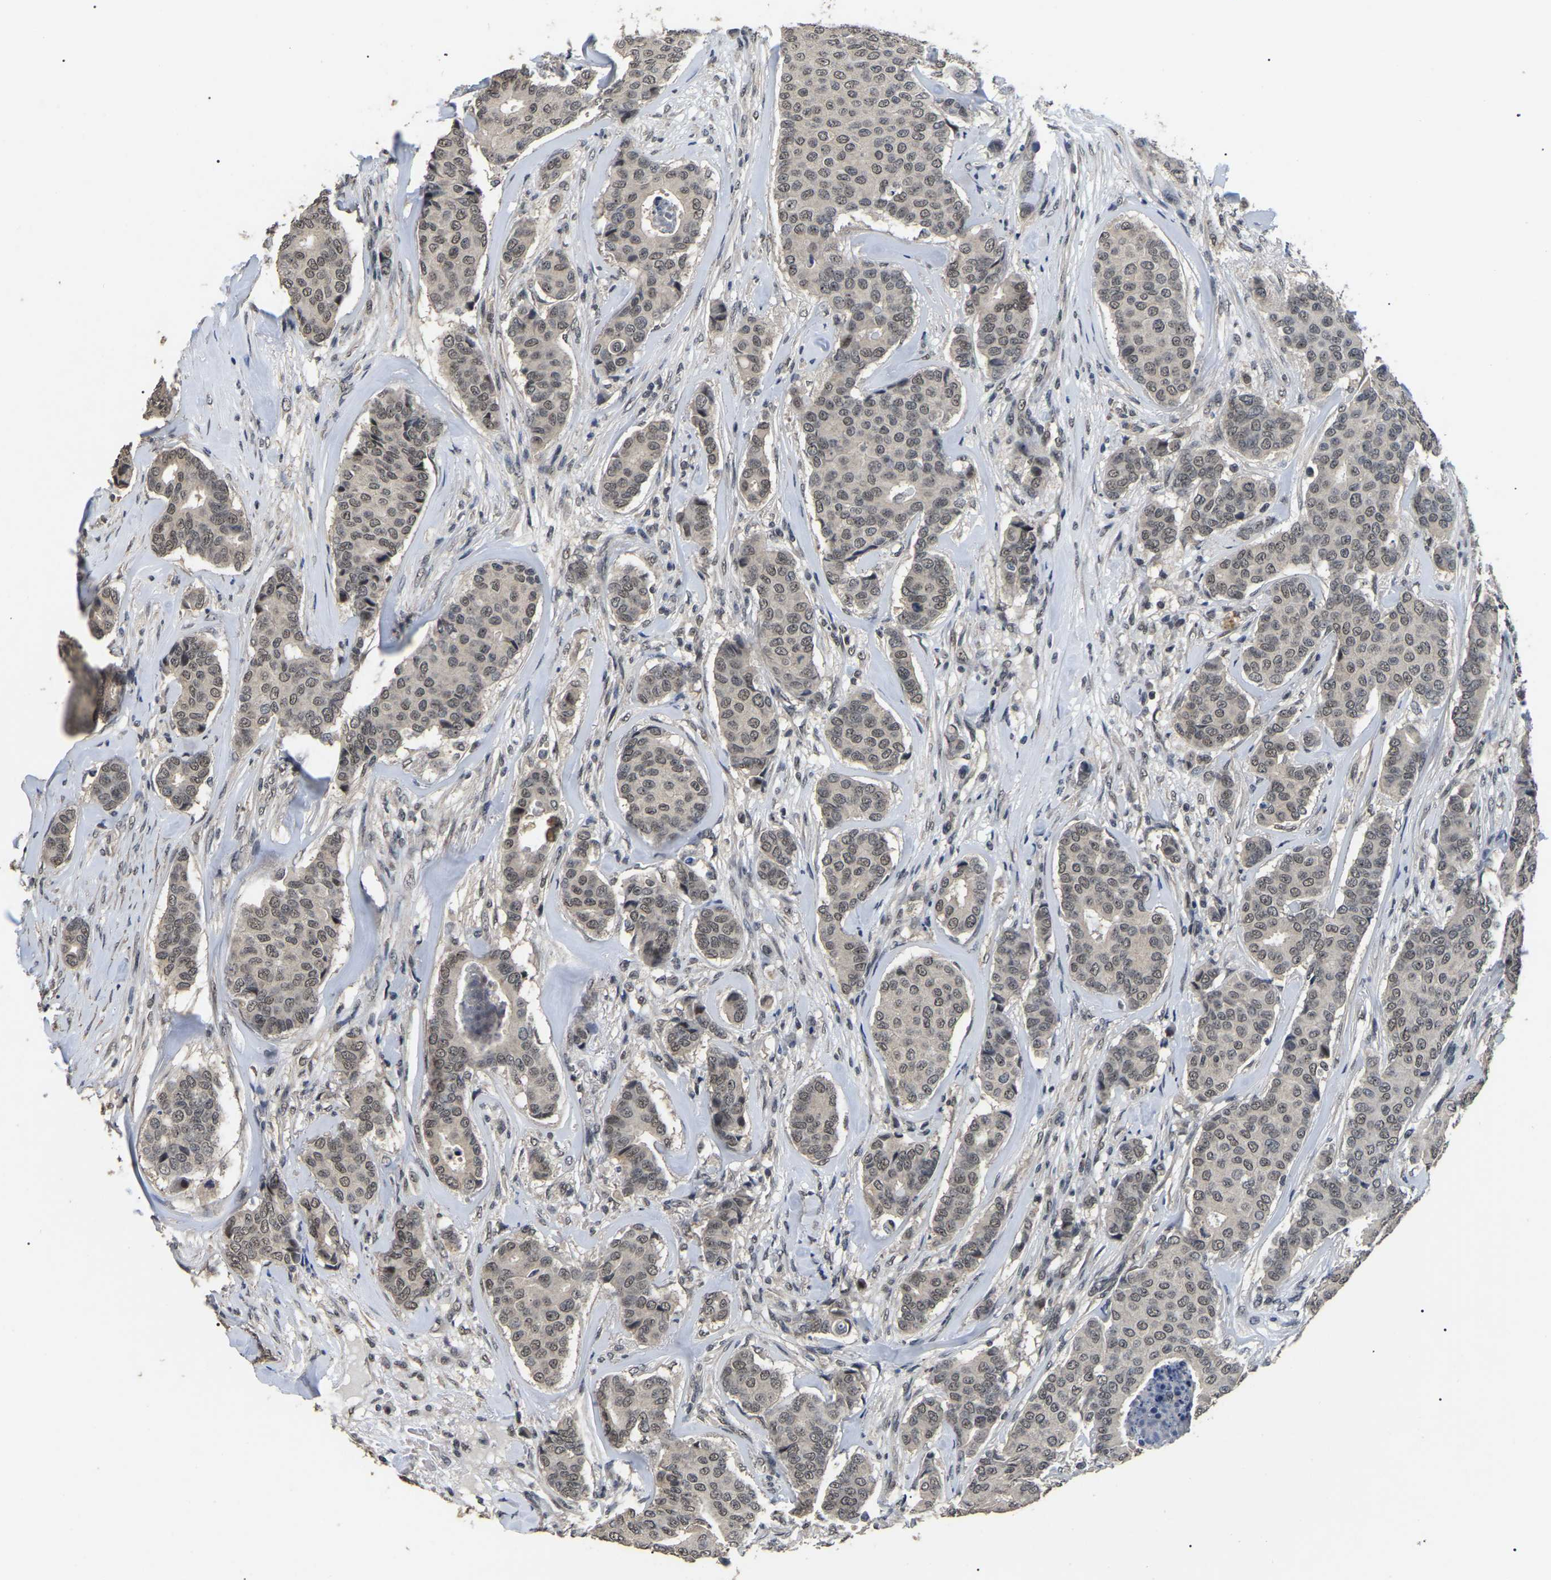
{"staining": {"intensity": "weak", "quantity": ">75%", "location": "nuclear"}, "tissue": "breast cancer", "cell_type": "Tumor cells", "image_type": "cancer", "snomed": [{"axis": "morphology", "description": "Duct carcinoma"}, {"axis": "topography", "description": "Breast"}], "caption": "Infiltrating ductal carcinoma (breast) stained with a protein marker demonstrates weak staining in tumor cells.", "gene": "PPM1E", "patient": {"sex": "female", "age": 75}}